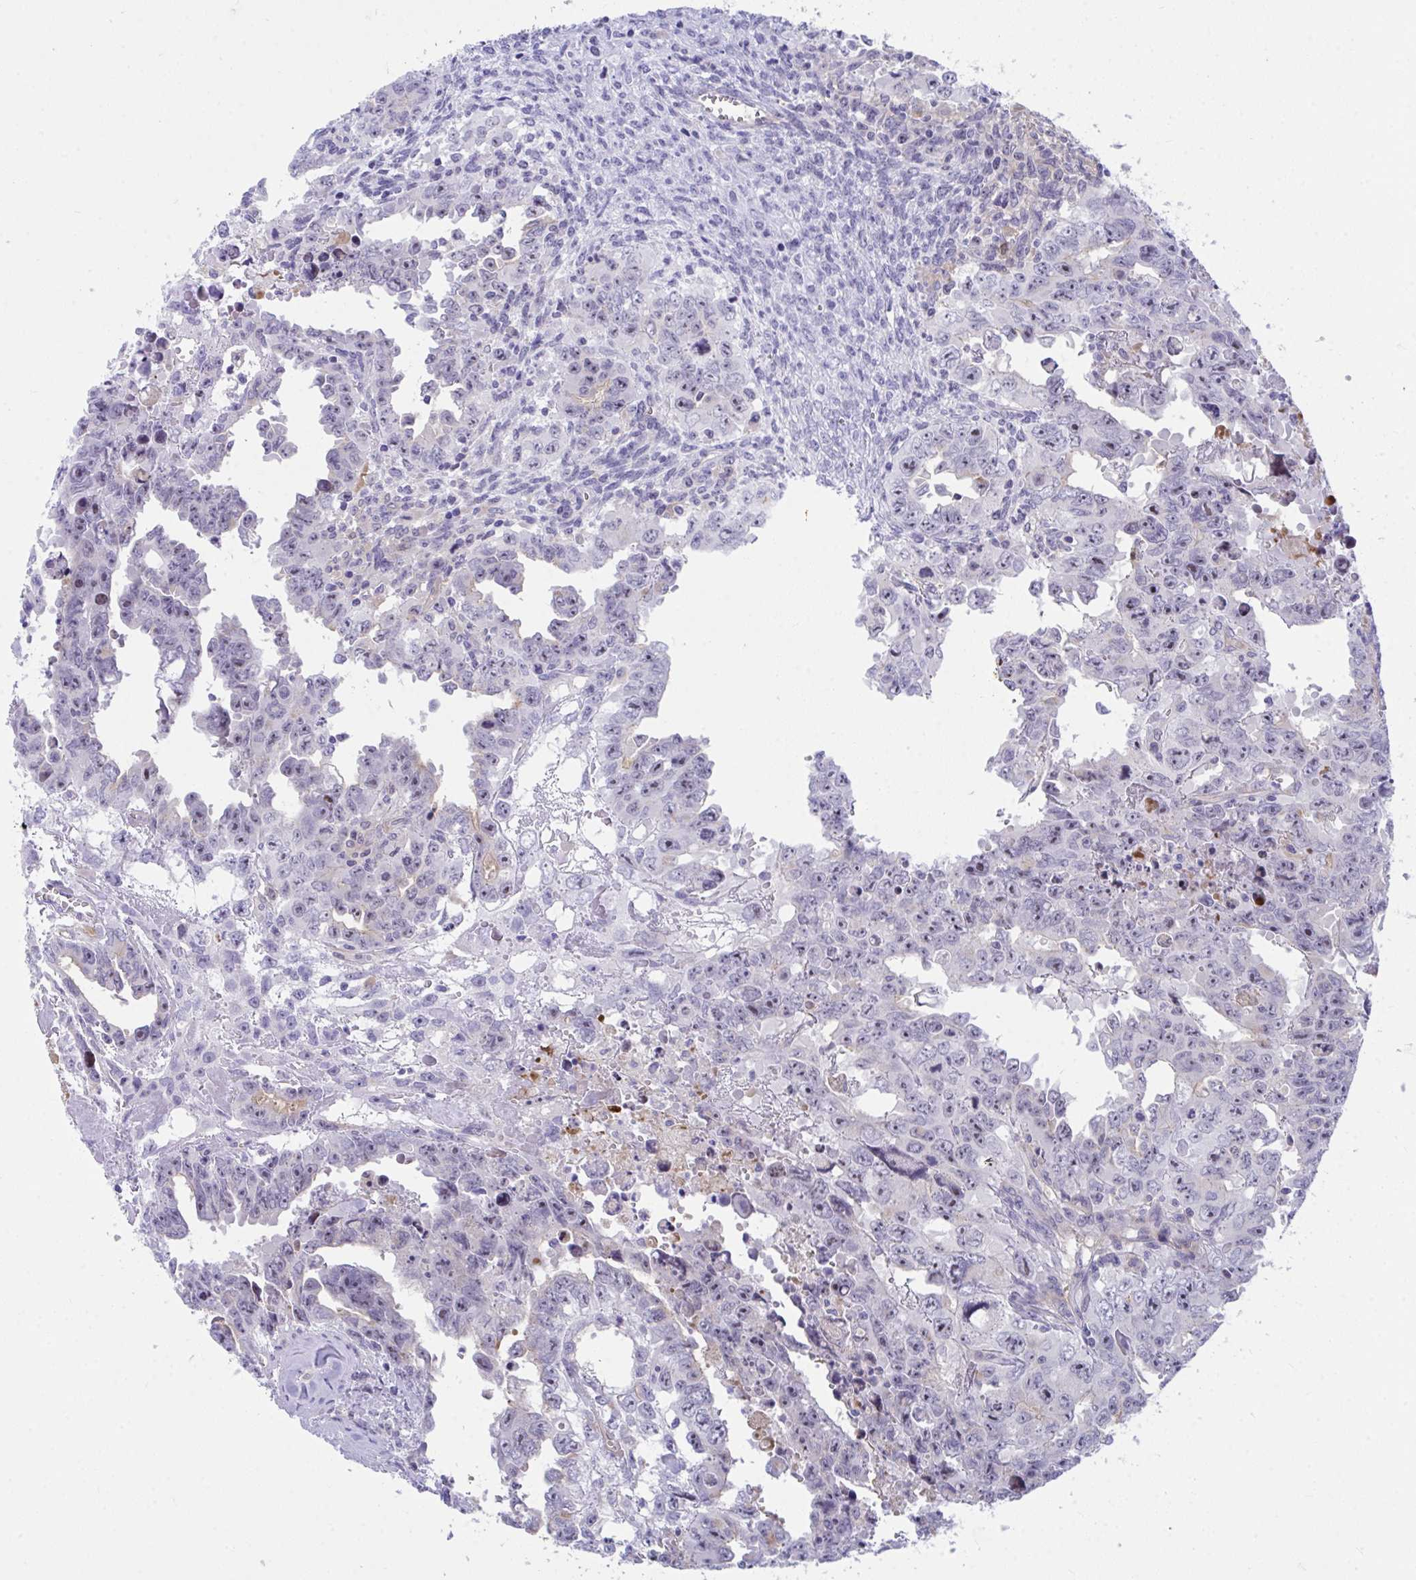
{"staining": {"intensity": "weak", "quantity": ">75%", "location": "nuclear"}, "tissue": "testis cancer", "cell_type": "Tumor cells", "image_type": "cancer", "snomed": [{"axis": "morphology", "description": "Carcinoma, Embryonal, NOS"}, {"axis": "topography", "description": "Testis"}], "caption": "Immunohistochemistry of human testis embryonal carcinoma exhibits low levels of weak nuclear positivity in approximately >75% of tumor cells.", "gene": "CENPQ", "patient": {"sex": "male", "age": 24}}